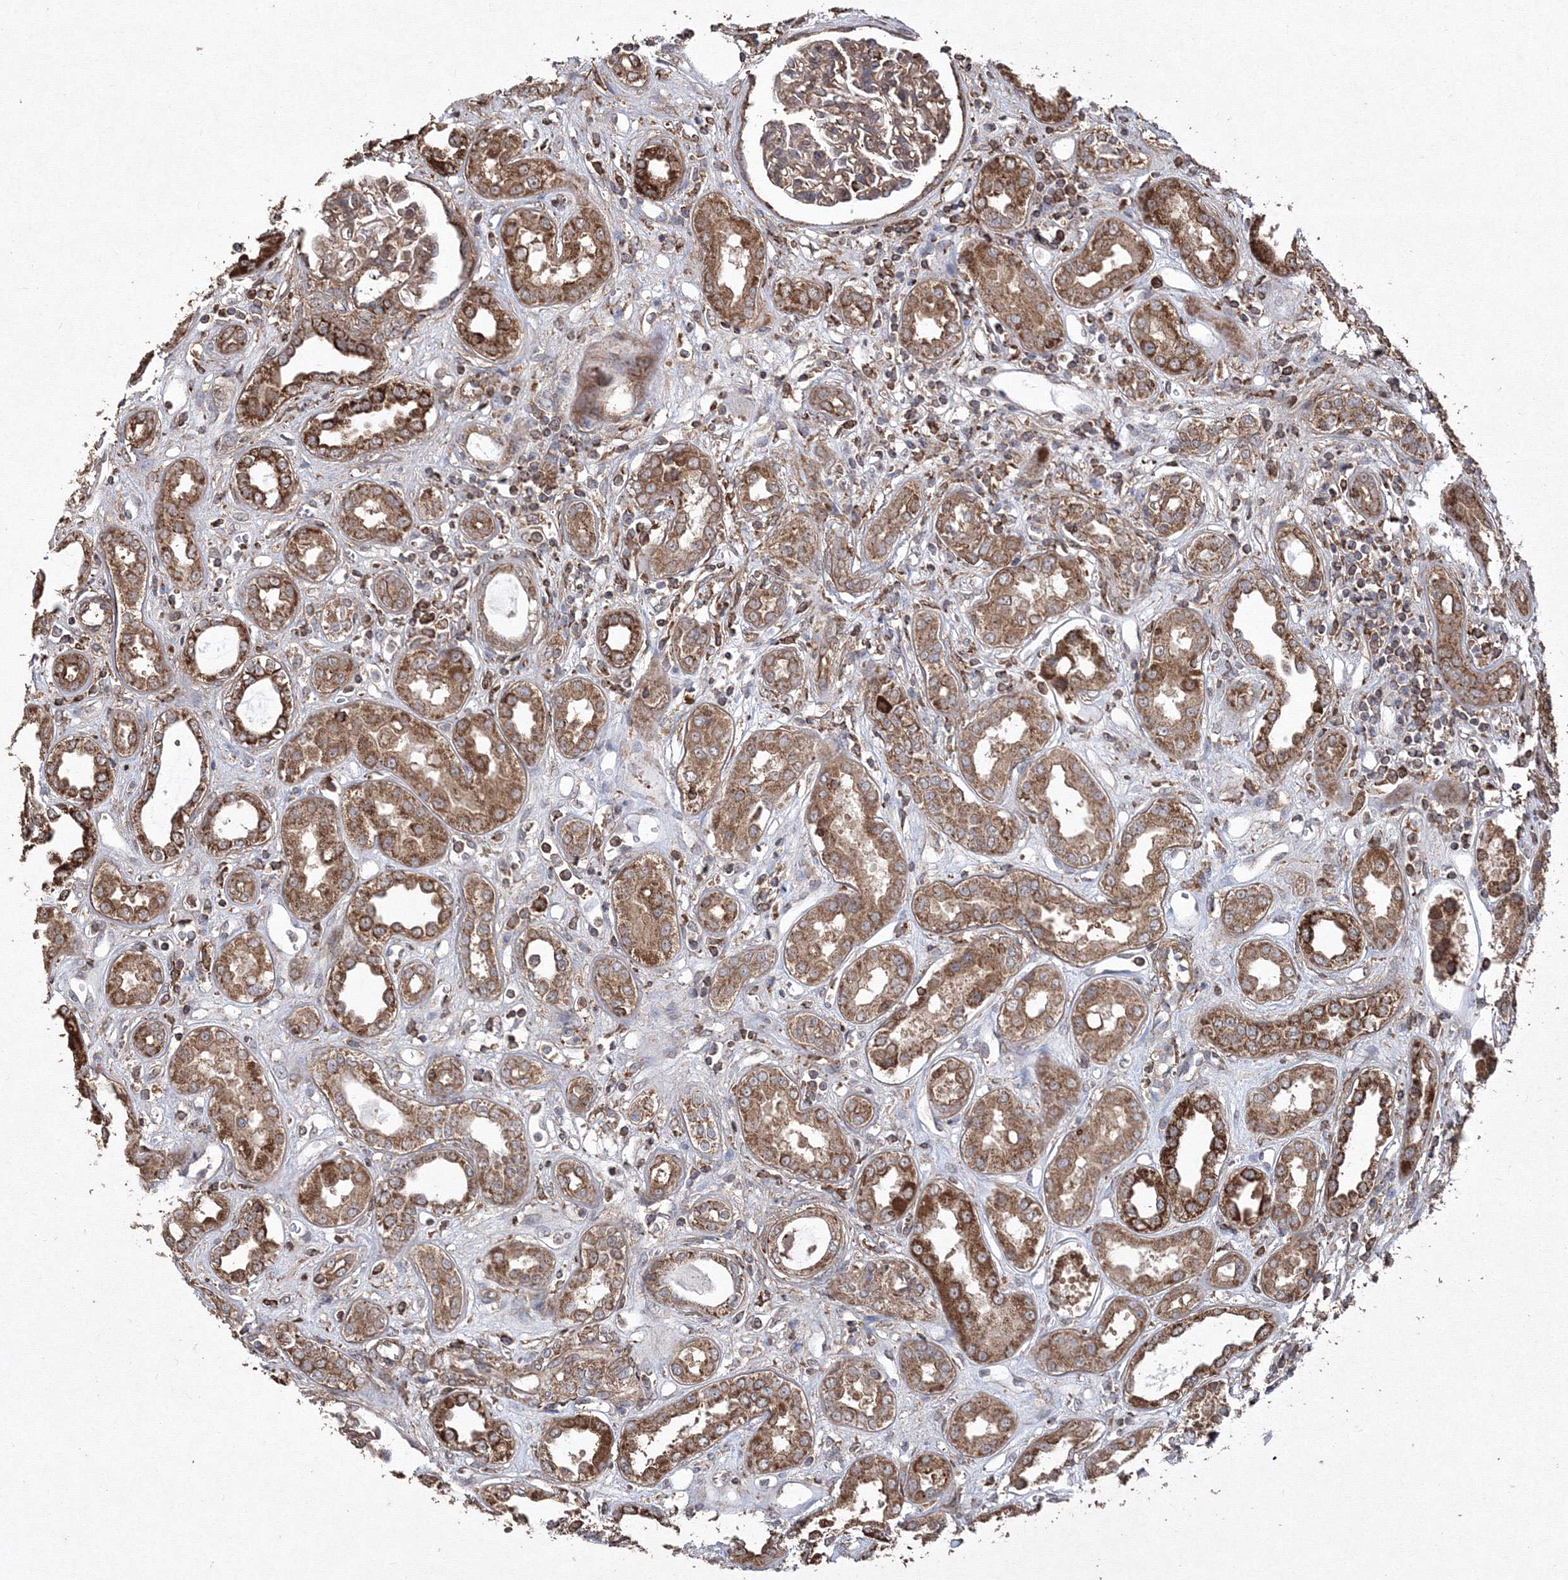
{"staining": {"intensity": "moderate", "quantity": ">75%", "location": "cytoplasmic/membranous"}, "tissue": "kidney", "cell_type": "Cells in glomeruli", "image_type": "normal", "snomed": [{"axis": "morphology", "description": "Normal tissue, NOS"}, {"axis": "topography", "description": "Kidney"}], "caption": "The image exhibits immunohistochemical staining of unremarkable kidney. There is moderate cytoplasmic/membranous positivity is present in about >75% of cells in glomeruli.", "gene": "TMEM139", "patient": {"sex": "male", "age": 59}}